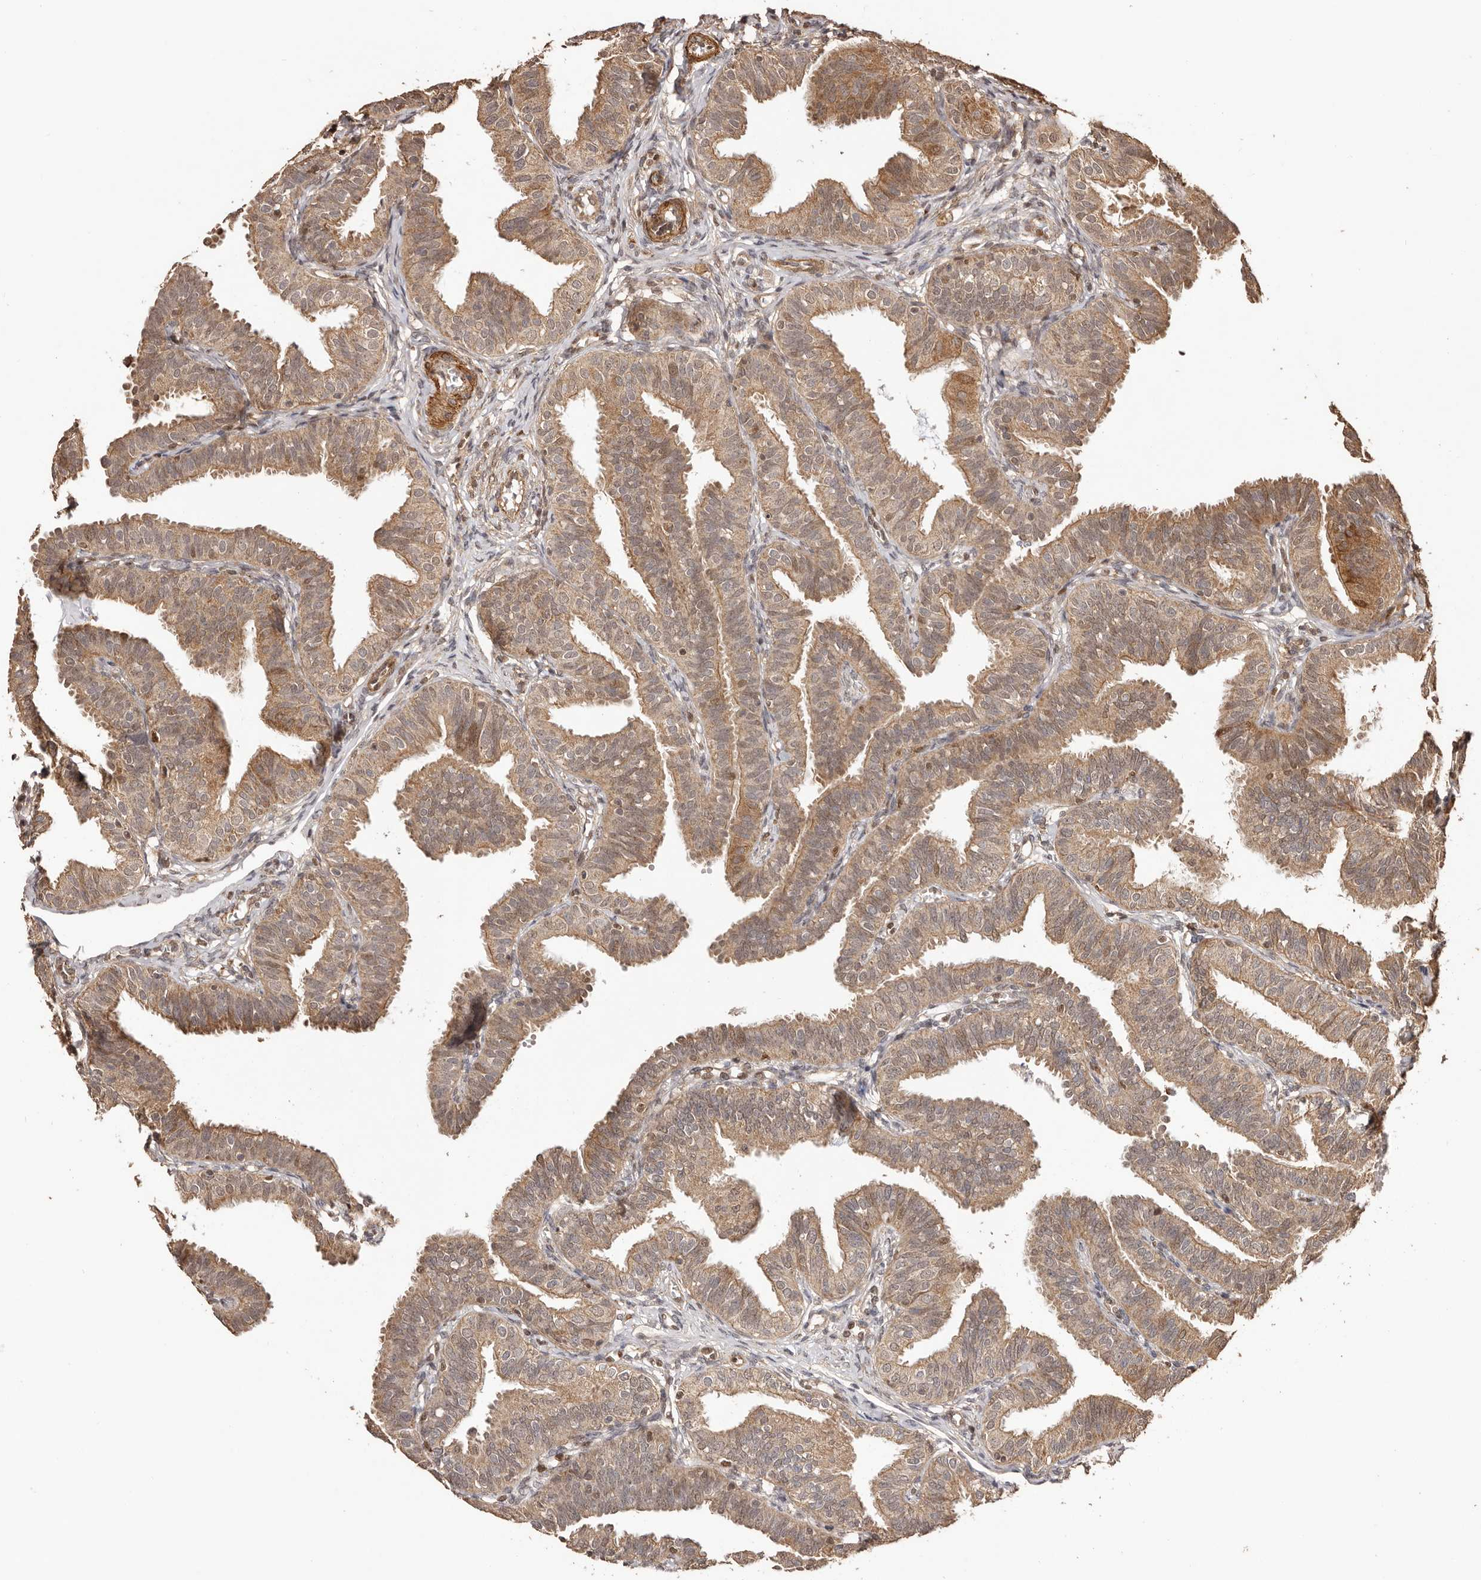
{"staining": {"intensity": "moderate", "quantity": ">75%", "location": "cytoplasmic/membranous,nuclear"}, "tissue": "fallopian tube", "cell_type": "Glandular cells", "image_type": "normal", "snomed": [{"axis": "morphology", "description": "Normal tissue, NOS"}, {"axis": "topography", "description": "Fallopian tube"}], "caption": "Protein staining by immunohistochemistry displays moderate cytoplasmic/membranous,nuclear expression in about >75% of glandular cells in normal fallopian tube. Immunohistochemistry stains the protein in brown and the nuclei are stained blue.", "gene": "UBR2", "patient": {"sex": "female", "age": 35}}